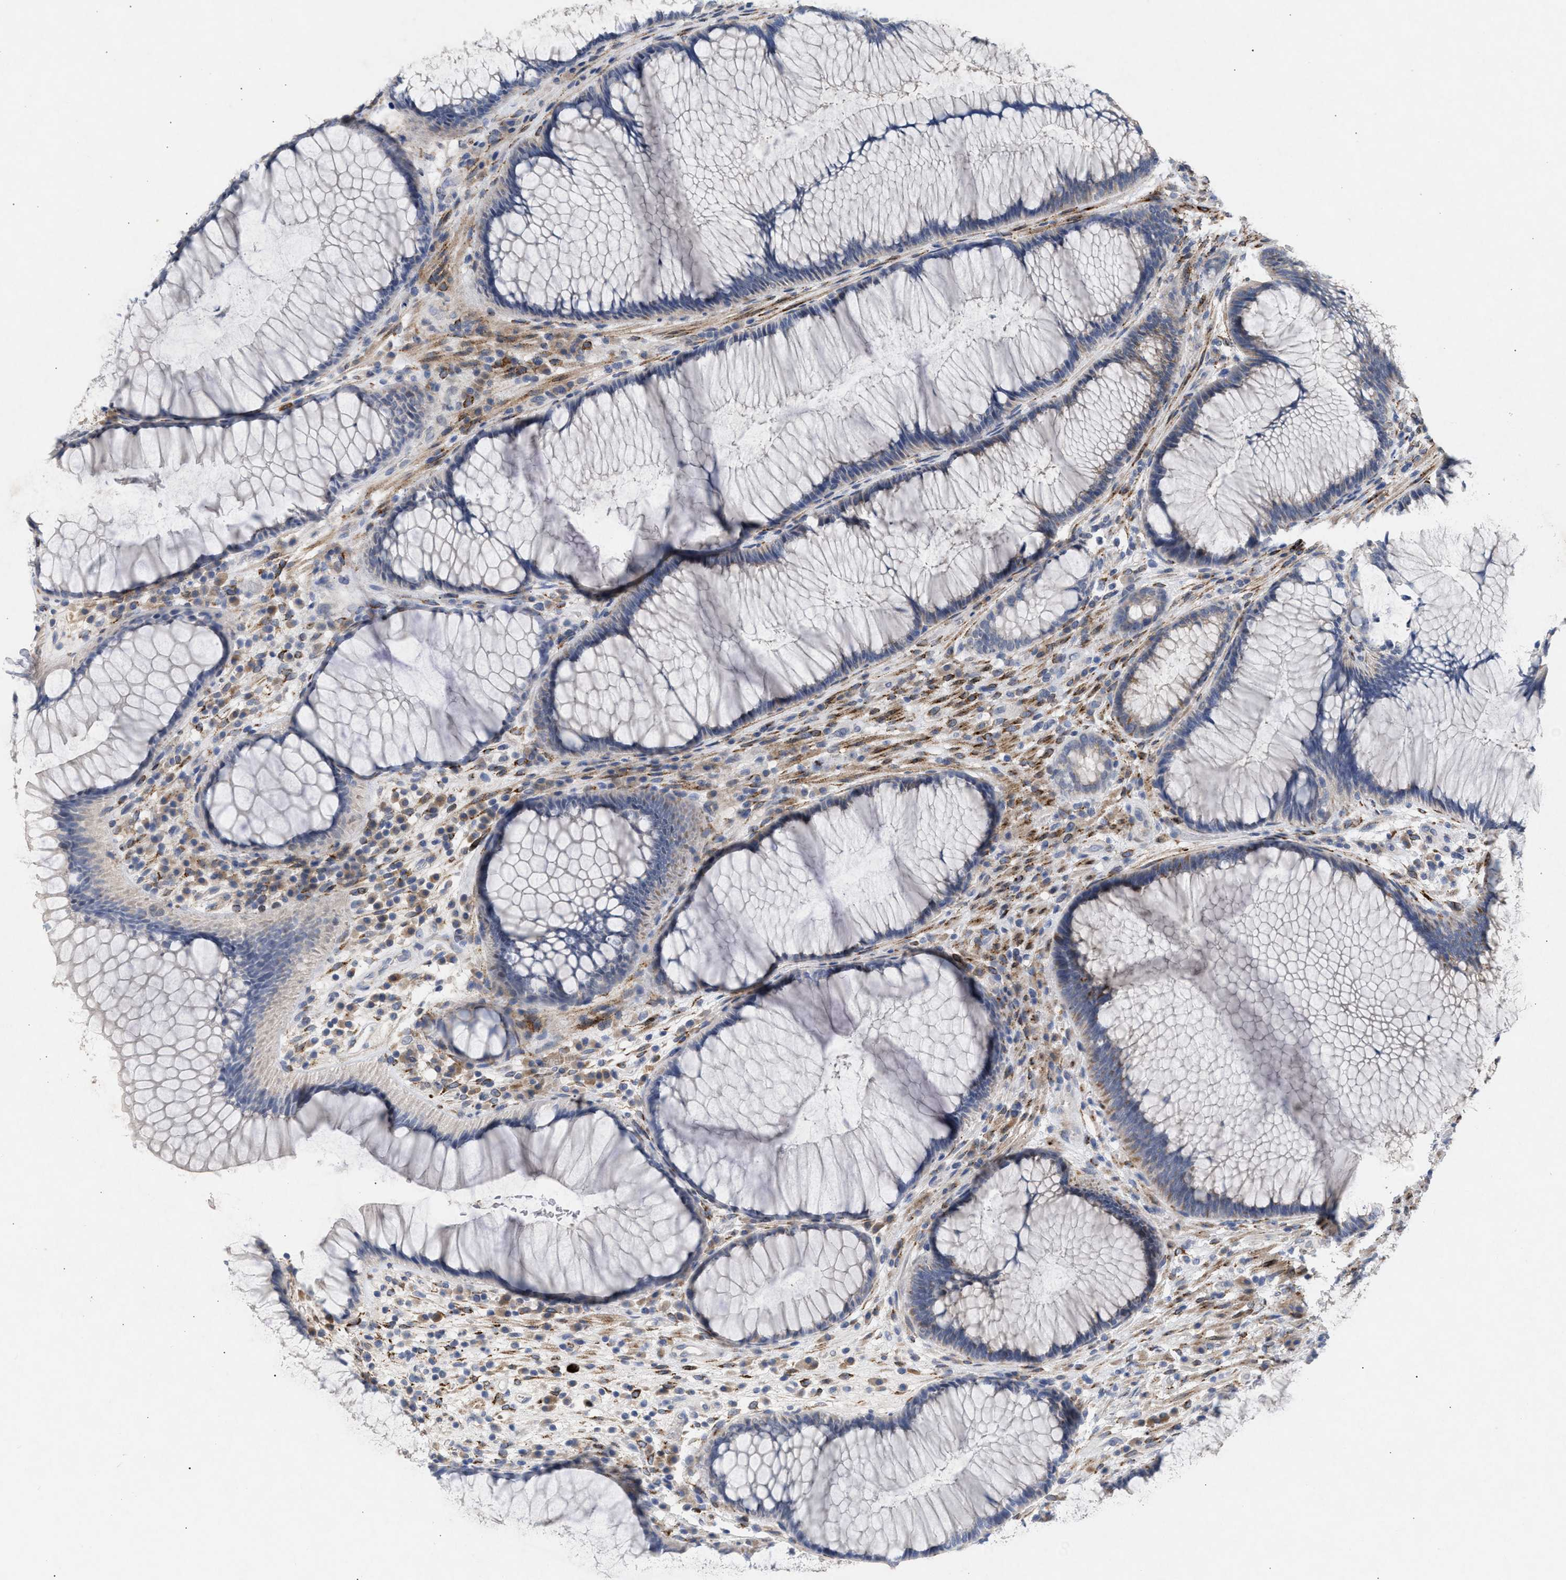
{"staining": {"intensity": "negative", "quantity": "none", "location": "none"}, "tissue": "rectum", "cell_type": "Glandular cells", "image_type": "normal", "snomed": [{"axis": "morphology", "description": "Normal tissue, NOS"}, {"axis": "topography", "description": "Rectum"}], "caption": "DAB immunohistochemical staining of normal rectum demonstrates no significant expression in glandular cells.", "gene": "SELENOM", "patient": {"sex": "male", "age": 51}}